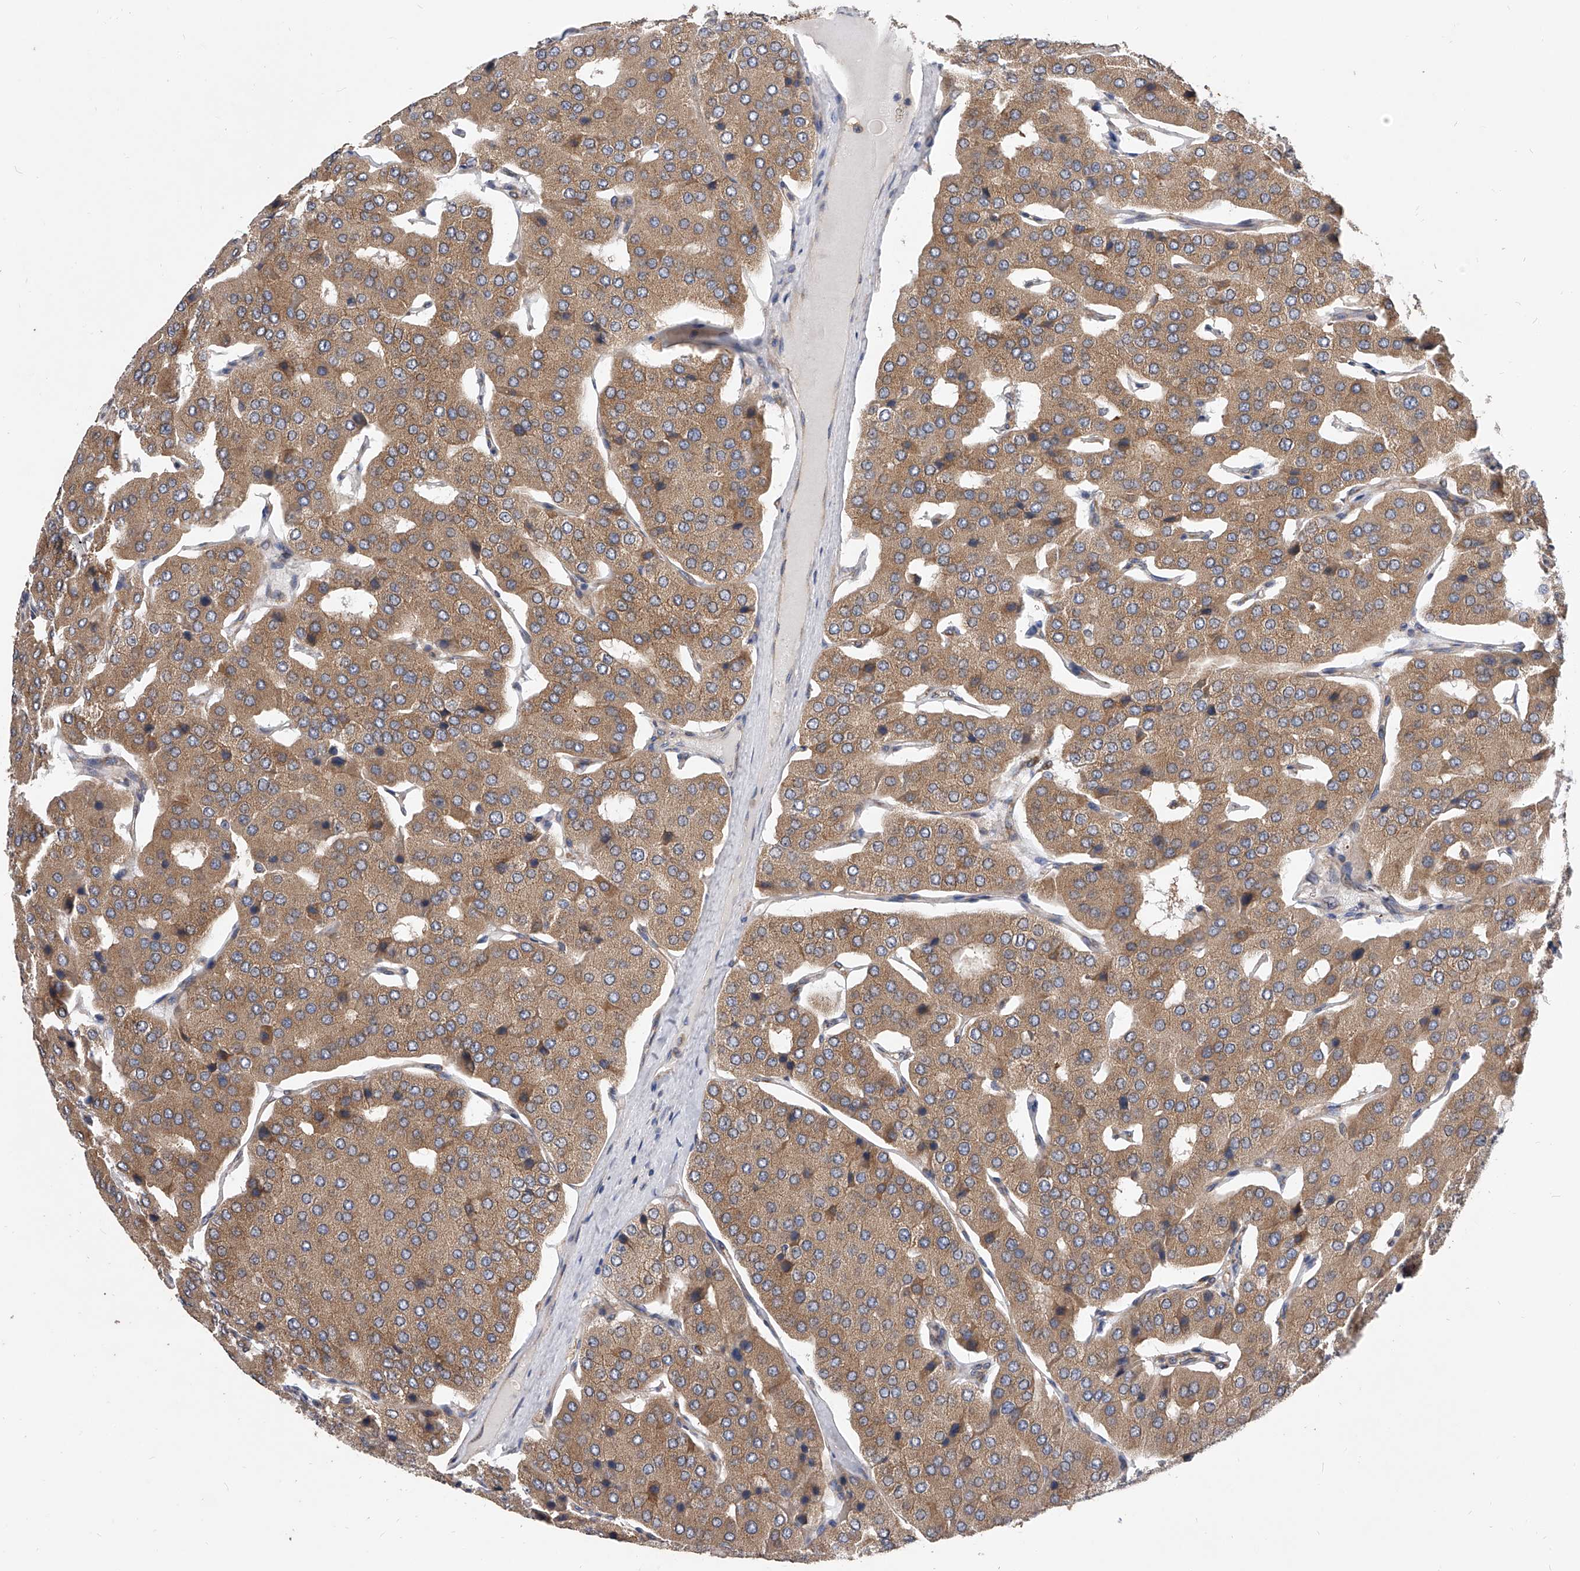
{"staining": {"intensity": "moderate", "quantity": ">75%", "location": "cytoplasmic/membranous"}, "tissue": "parathyroid gland", "cell_type": "Glandular cells", "image_type": "normal", "snomed": [{"axis": "morphology", "description": "Normal tissue, NOS"}, {"axis": "morphology", "description": "Adenoma, NOS"}, {"axis": "topography", "description": "Parathyroid gland"}], "caption": "DAB immunohistochemical staining of benign human parathyroid gland demonstrates moderate cytoplasmic/membranous protein expression in approximately >75% of glandular cells. (DAB = brown stain, brightfield microscopy at high magnification).", "gene": "CFAP410", "patient": {"sex": "female", "age": 86}}